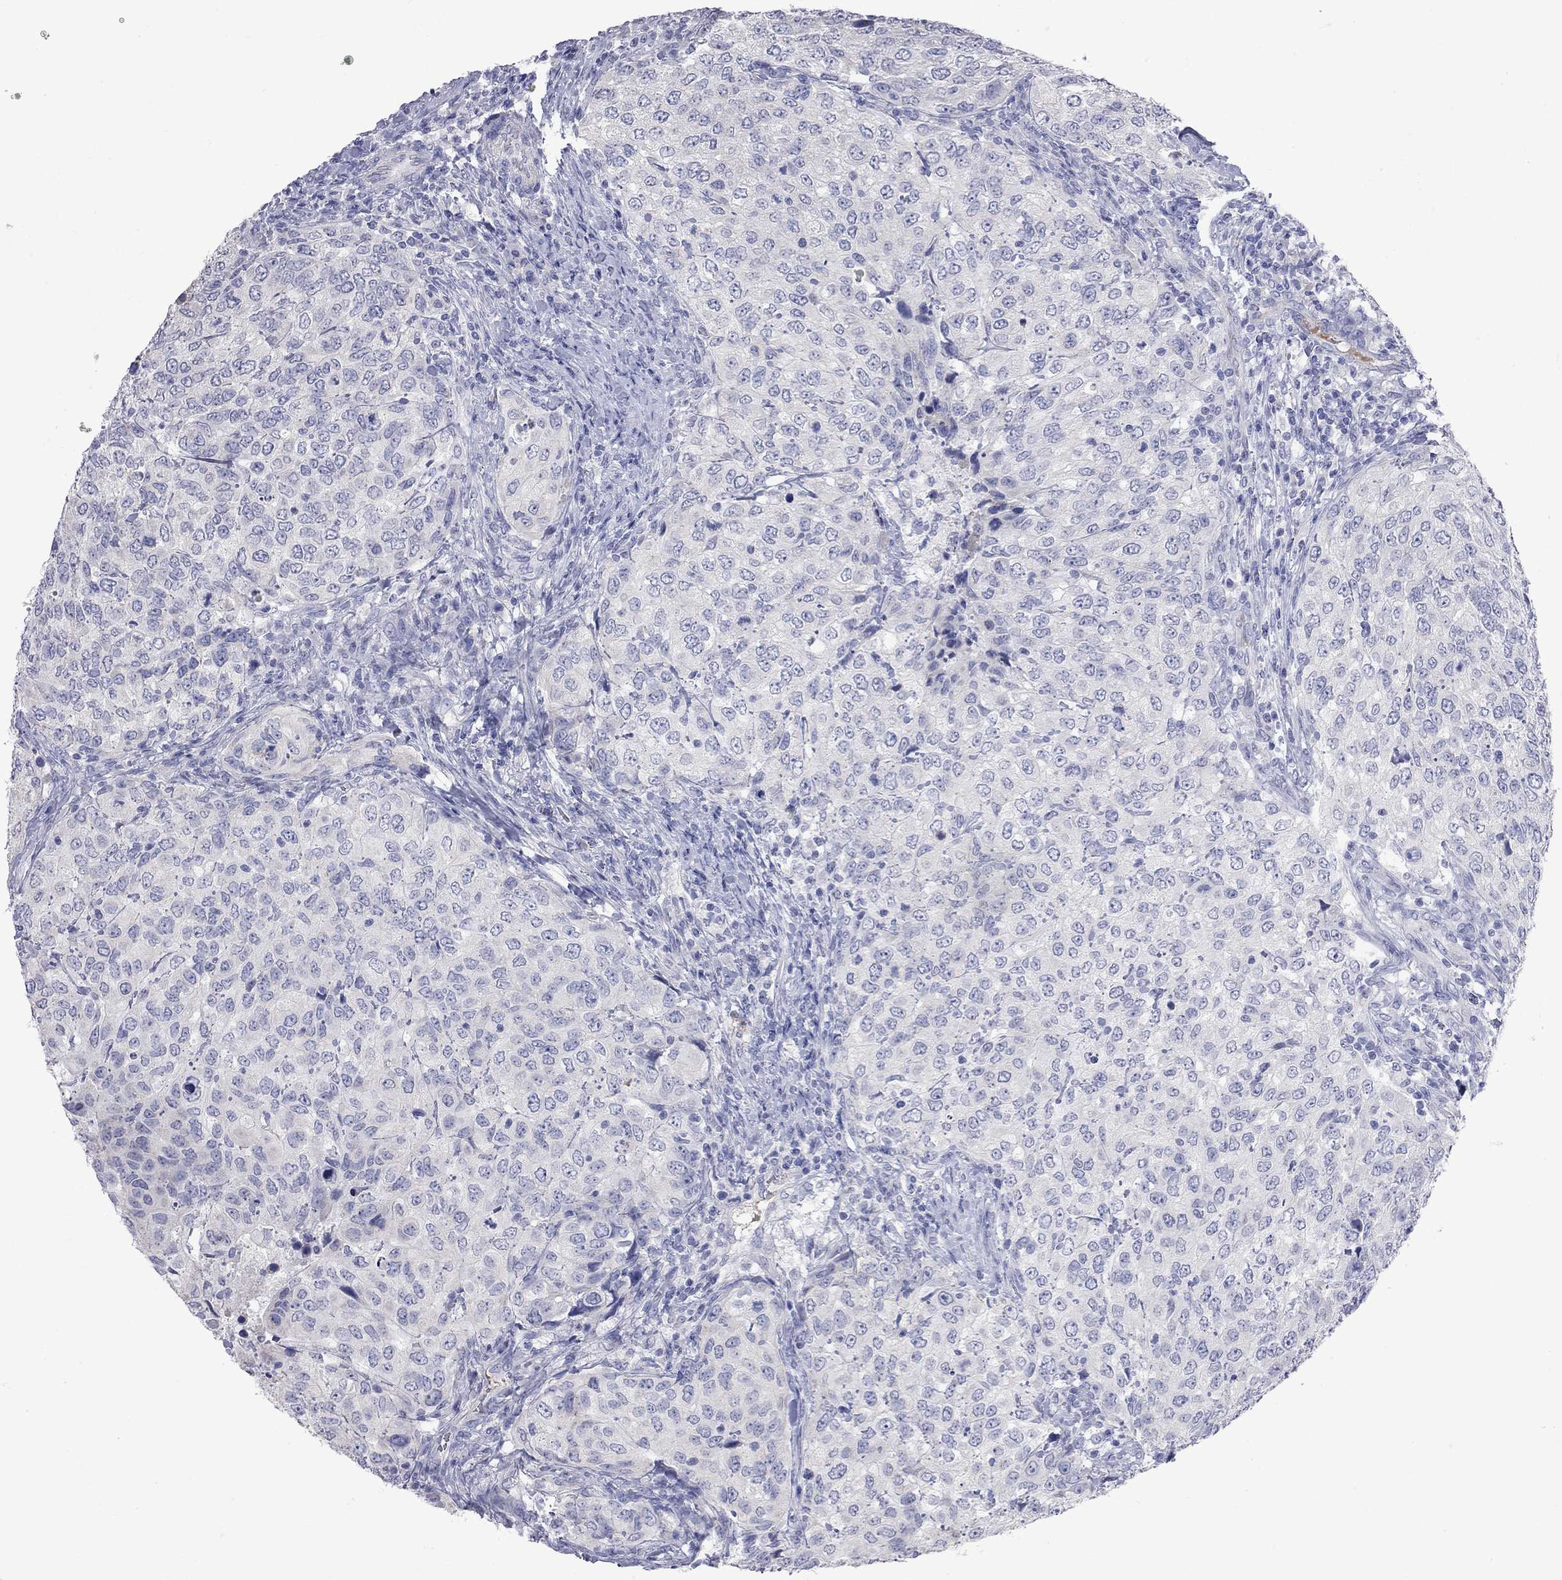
{"staining": {"intensity": "negative", "quantity": "none", "location": "none"}, "tissue": "urothelial cancer", "cell_type": "Tumor cells", "image_type": "cancer", "snomed": [{"axis": "morphology", "description": "Urothelial carcinoma, High grade"}, {"axis": "topography", "description": "Urinary bladder"}], "caption": "An IHC image of high-grade urothelial carcinoma is shown. There is no staining in tumor cells of high-grade urothelial carcinoma.", "gene": "KCND2", "patient": {"sex": "female", "age": 78}}